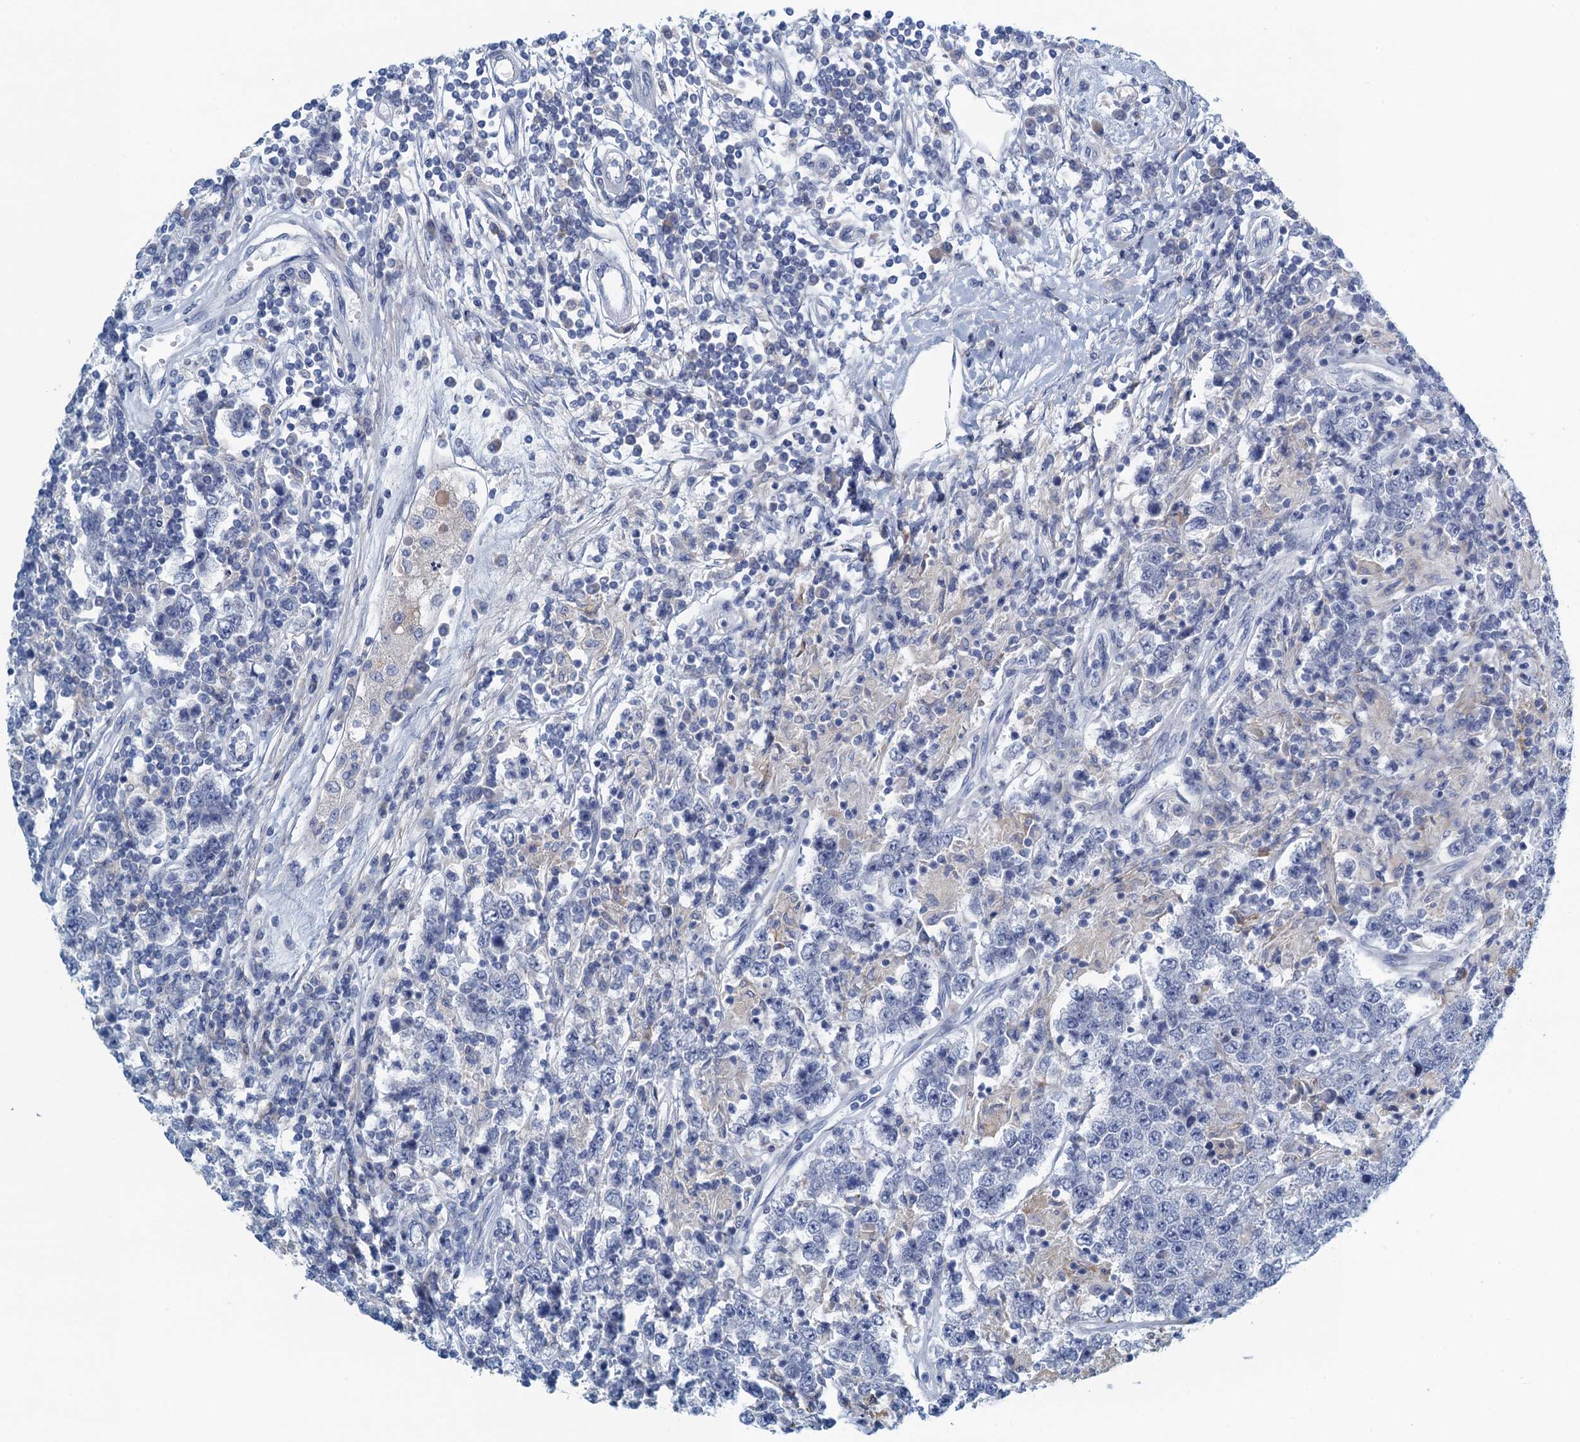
{"staining": {"intensity": "negative", "quantity": "none", "location": "none"}, "tissue": "testis cancer", "cell_type": "Tumor cells", "image_type": "cancer", "snomed": [{"axis": "morphology", "description": "Normal tissue, NOS"}, {"axis": "morphology", "description": "Urothelial carcinoma, High grade"}, {"axis": "morphology", "description": "Seminoma, NOS"}, {"axis": "morphology", "description": "Carcinoma, Embryonal, NOS"}, {"axis": "topography", "description": "Urinary bladder"}, {"axis": "topography", "description": "Testis"}], "caption": "High magnification brightfield microscopy of testis cancer (seminoma) stained with DAB (brown) and counterstained with hematoxylin (blue): tumor cells show no significant positivity. (IHC, brightfield microscopy, high magnification).", "gene": "C10orf88", "patient": {"sex": "male", "age": 41}}